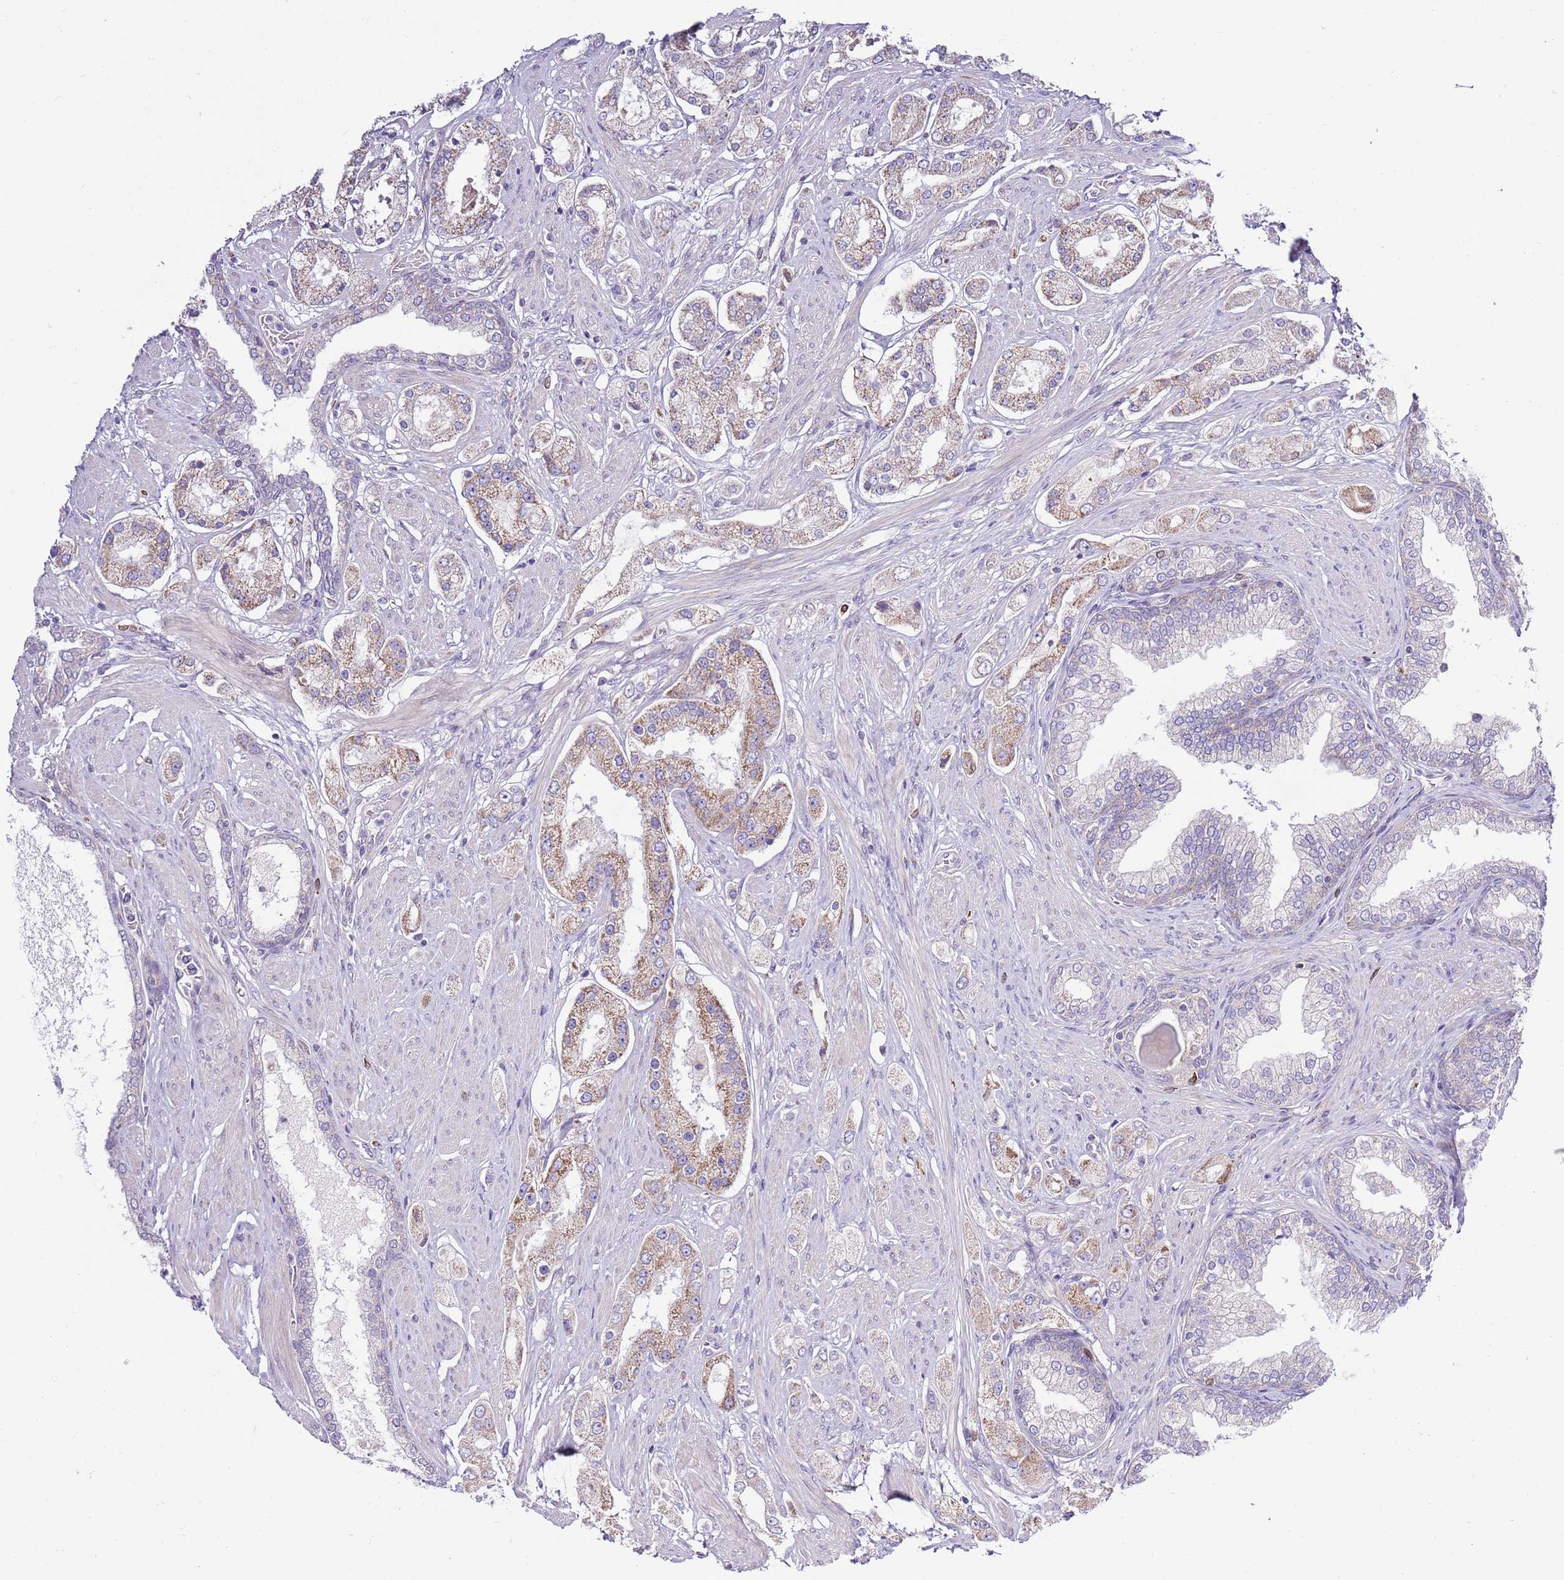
{"staining": {"intensity": "moderate", "quantity": "<25%", "location": "cytoplasmic/membranous"}, "tissue": "prostate cancer", "cell_type": "Tumor cells", "image_type": "cancer", "snomed": [{"axis": "morphology", "description": "Adenocarcinoma, High grade"}, {"axis": "topography", "description": "Prostate"}], "caption": "Protein expression analysis of human adenocarcinoma (high-grade) (prostate) reveals moderate cytoplasmic/membranous positivity in about <25% of tumor cells.", "gene": "SMG1", "patient": {"sex": "male", "age": 68}}